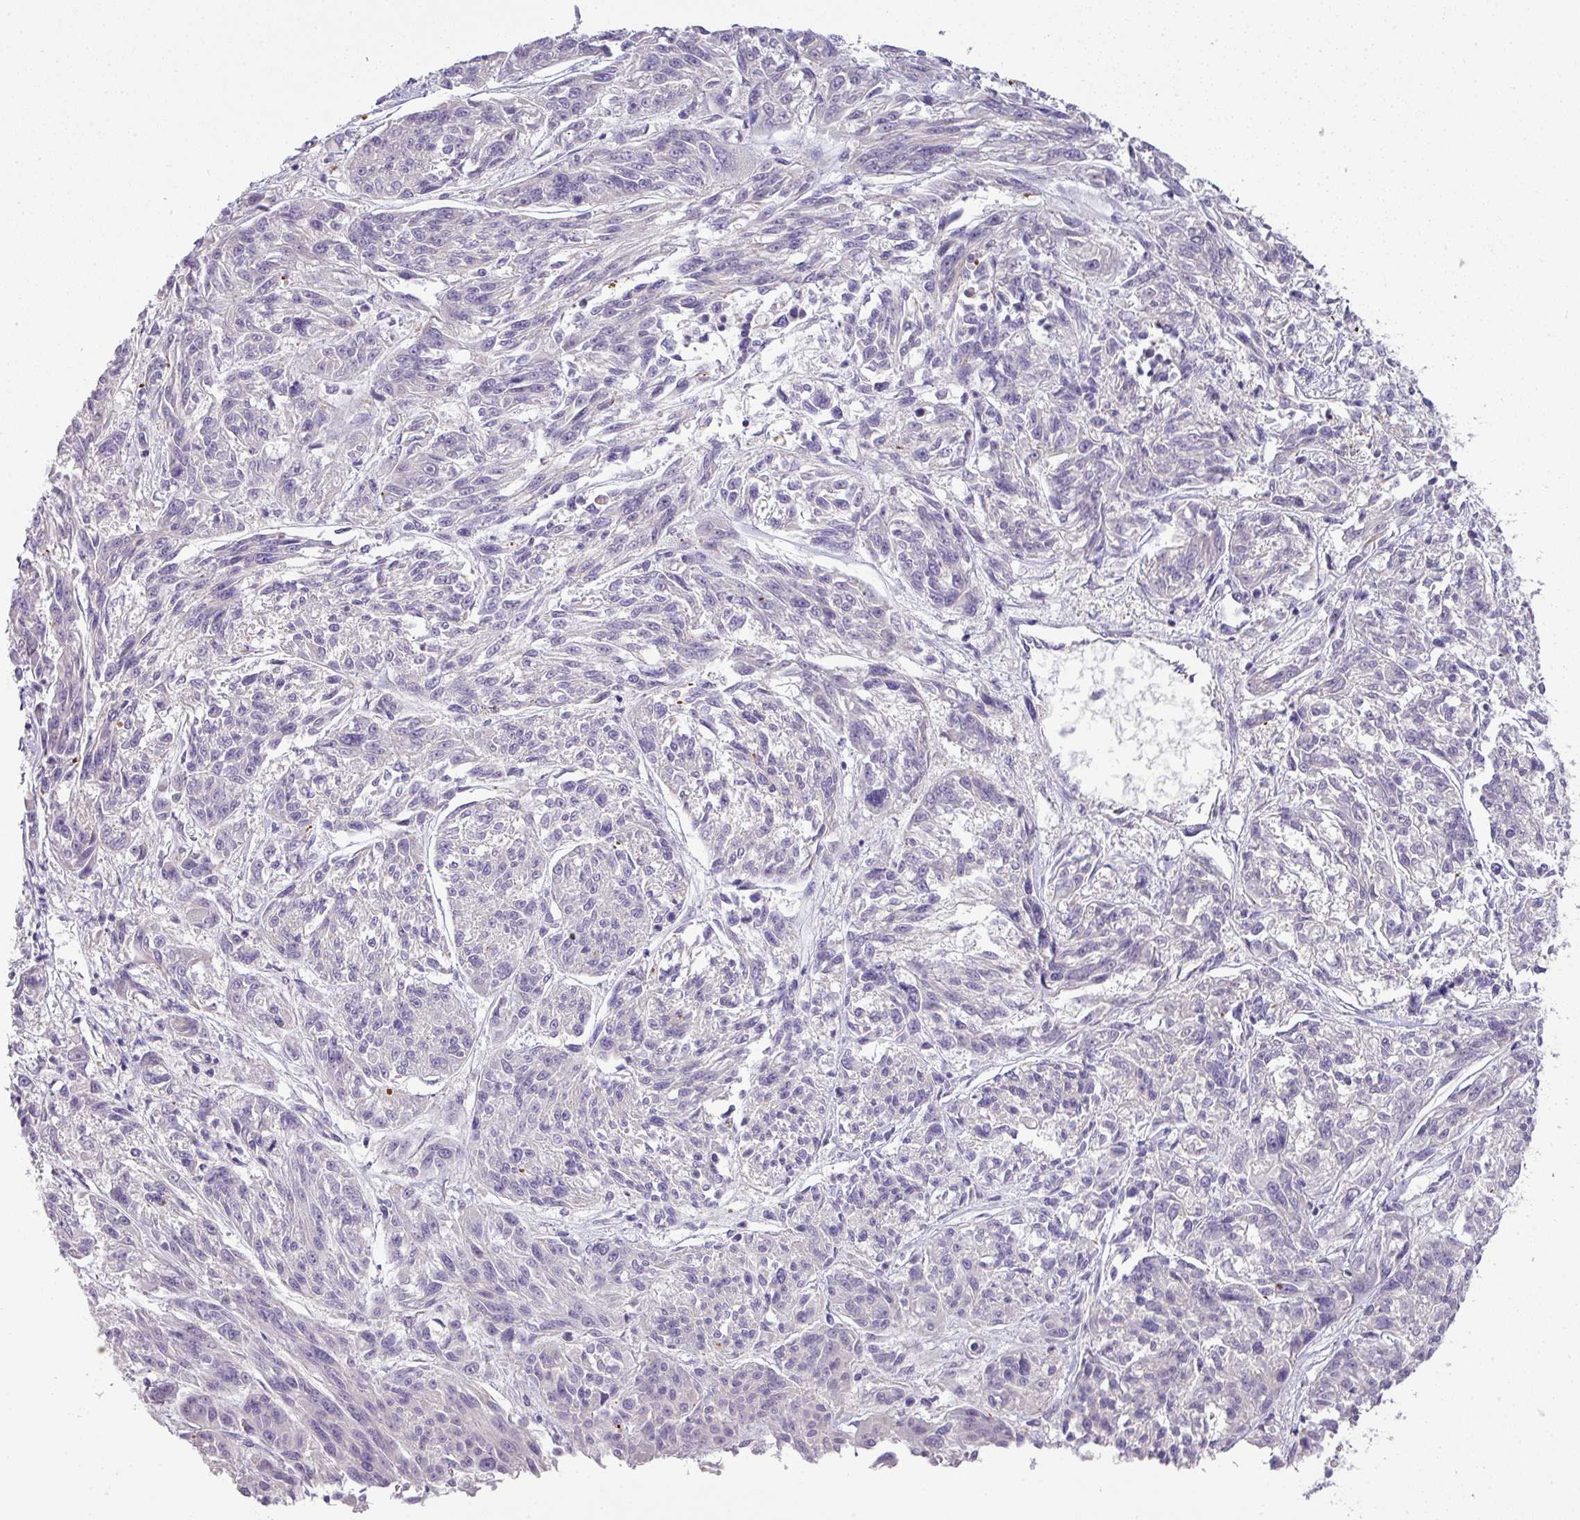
{"staining": {"intensity": "negative", "quantity": "none", "location": "none"}, "tissue": "melanoma", "cell_type": "Tumor cells", "image_type": "cancer", "snomed": [{"axis": "morphology", "description": "Malignant melanoma, NOS"}, {"axis": "topography", "description": "Skin"}], "caption": "Immunohistochemical staining of human melanoma exhibits no significant staining in tumor cells.", "gene": "ENSG00000273748", "patient": {"sex": "male", "age": 53}}